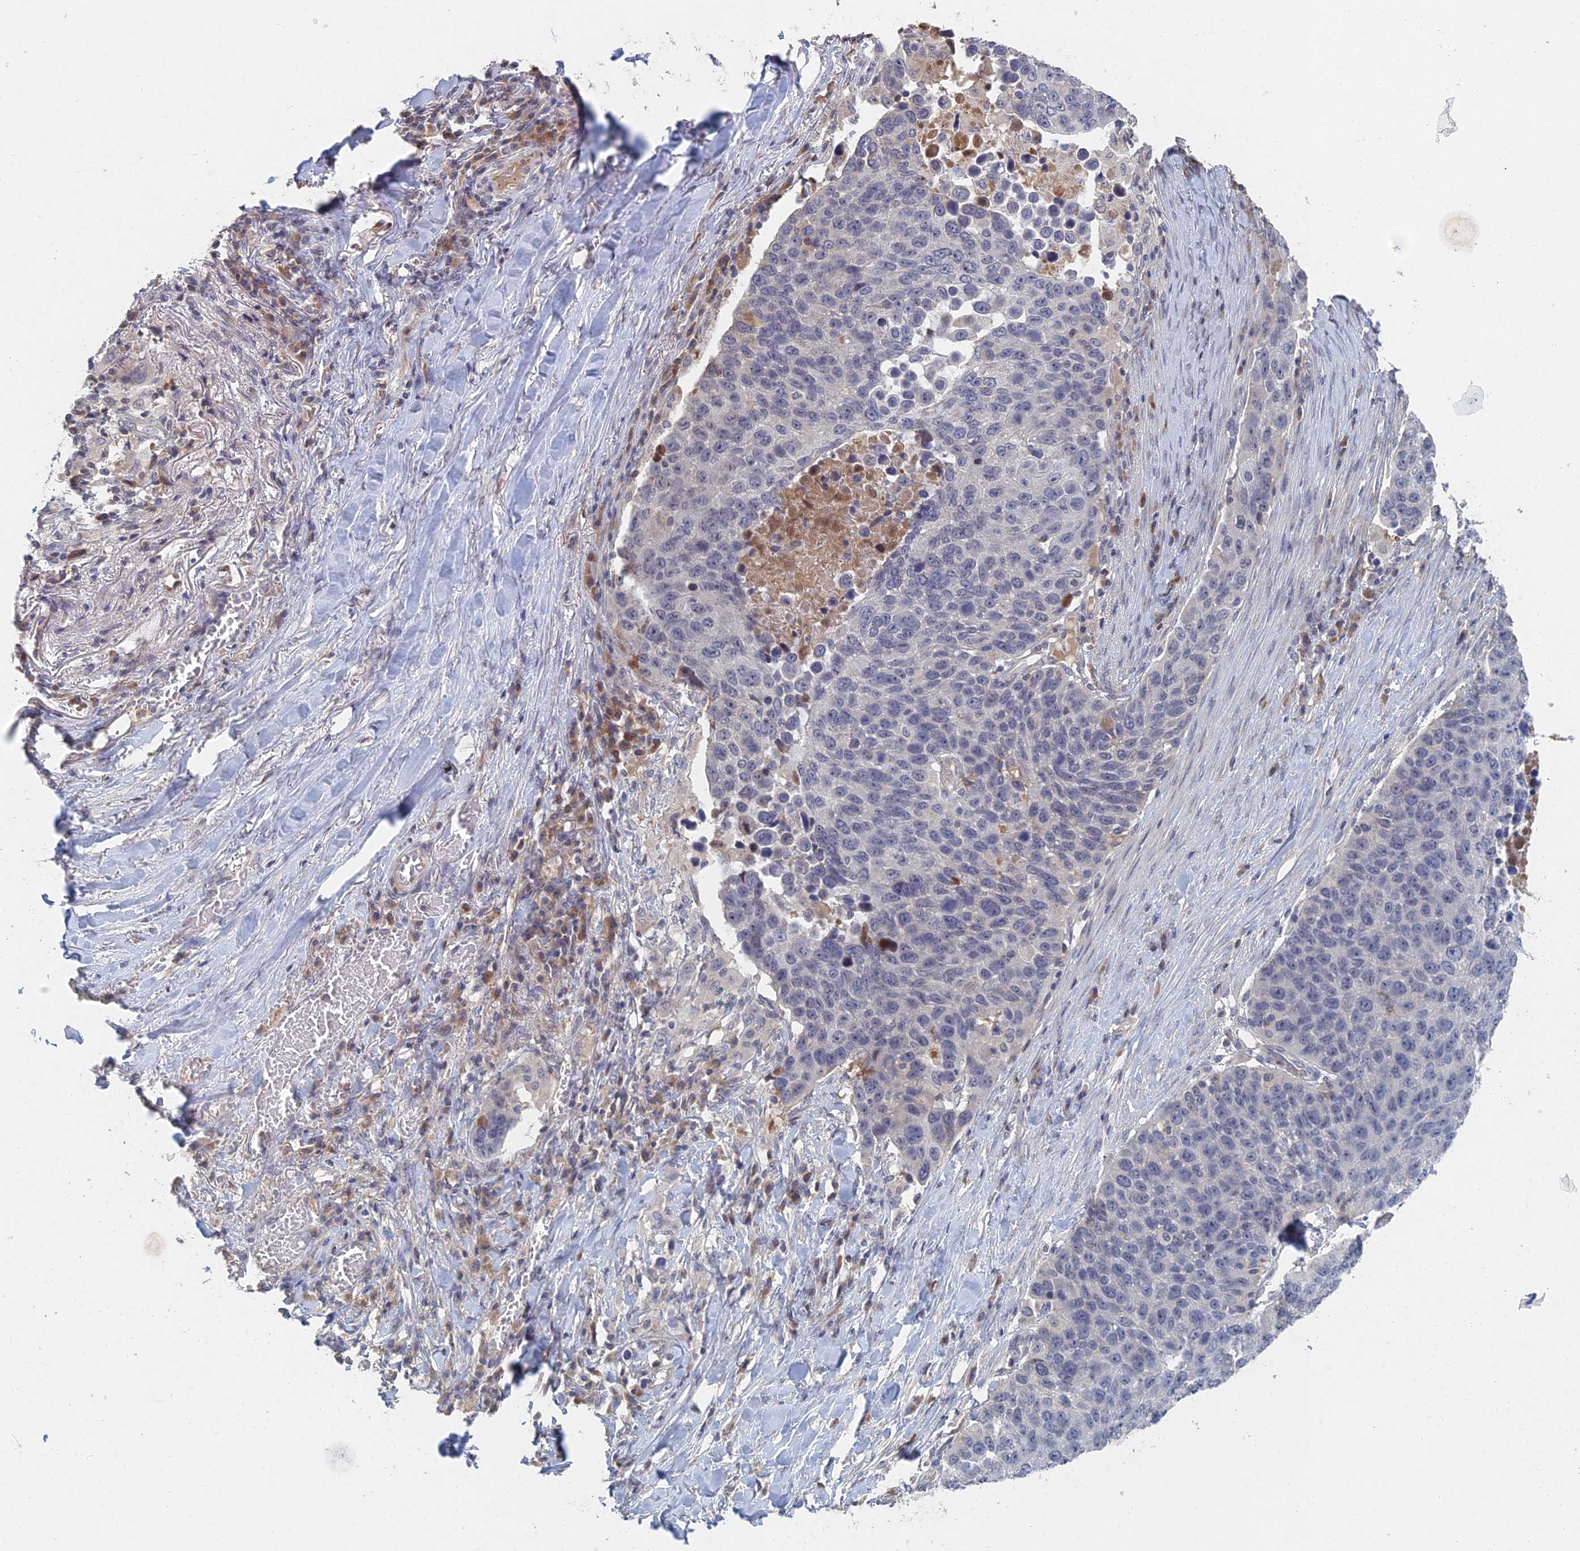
{"staining": {"intensity": "negative", "quantity": "none", "location": "none"}, "tissue": "lung cancer", "cell_type": "Tumor cells", "image_type": "cancer", "snomed": [{"axis": "morphology", "description": "Normal tissue, NOS"}, {"axis": "morphology", "description": "Squamous cell carcinoma, NOS"}, {"axis": "topography", "description": "Lymph node"}, {"axis": "topography", "description": "Lung"}], "caption": "IHC image of neoplastic tissue: human lung squamous cell carcinoma stained with DAB (3,3'-diaminobenzidine) demonstrates no significant protein staining in tumor cells.", "gene": "GNA15", "patient": {"sex": "male", "age": 66}}